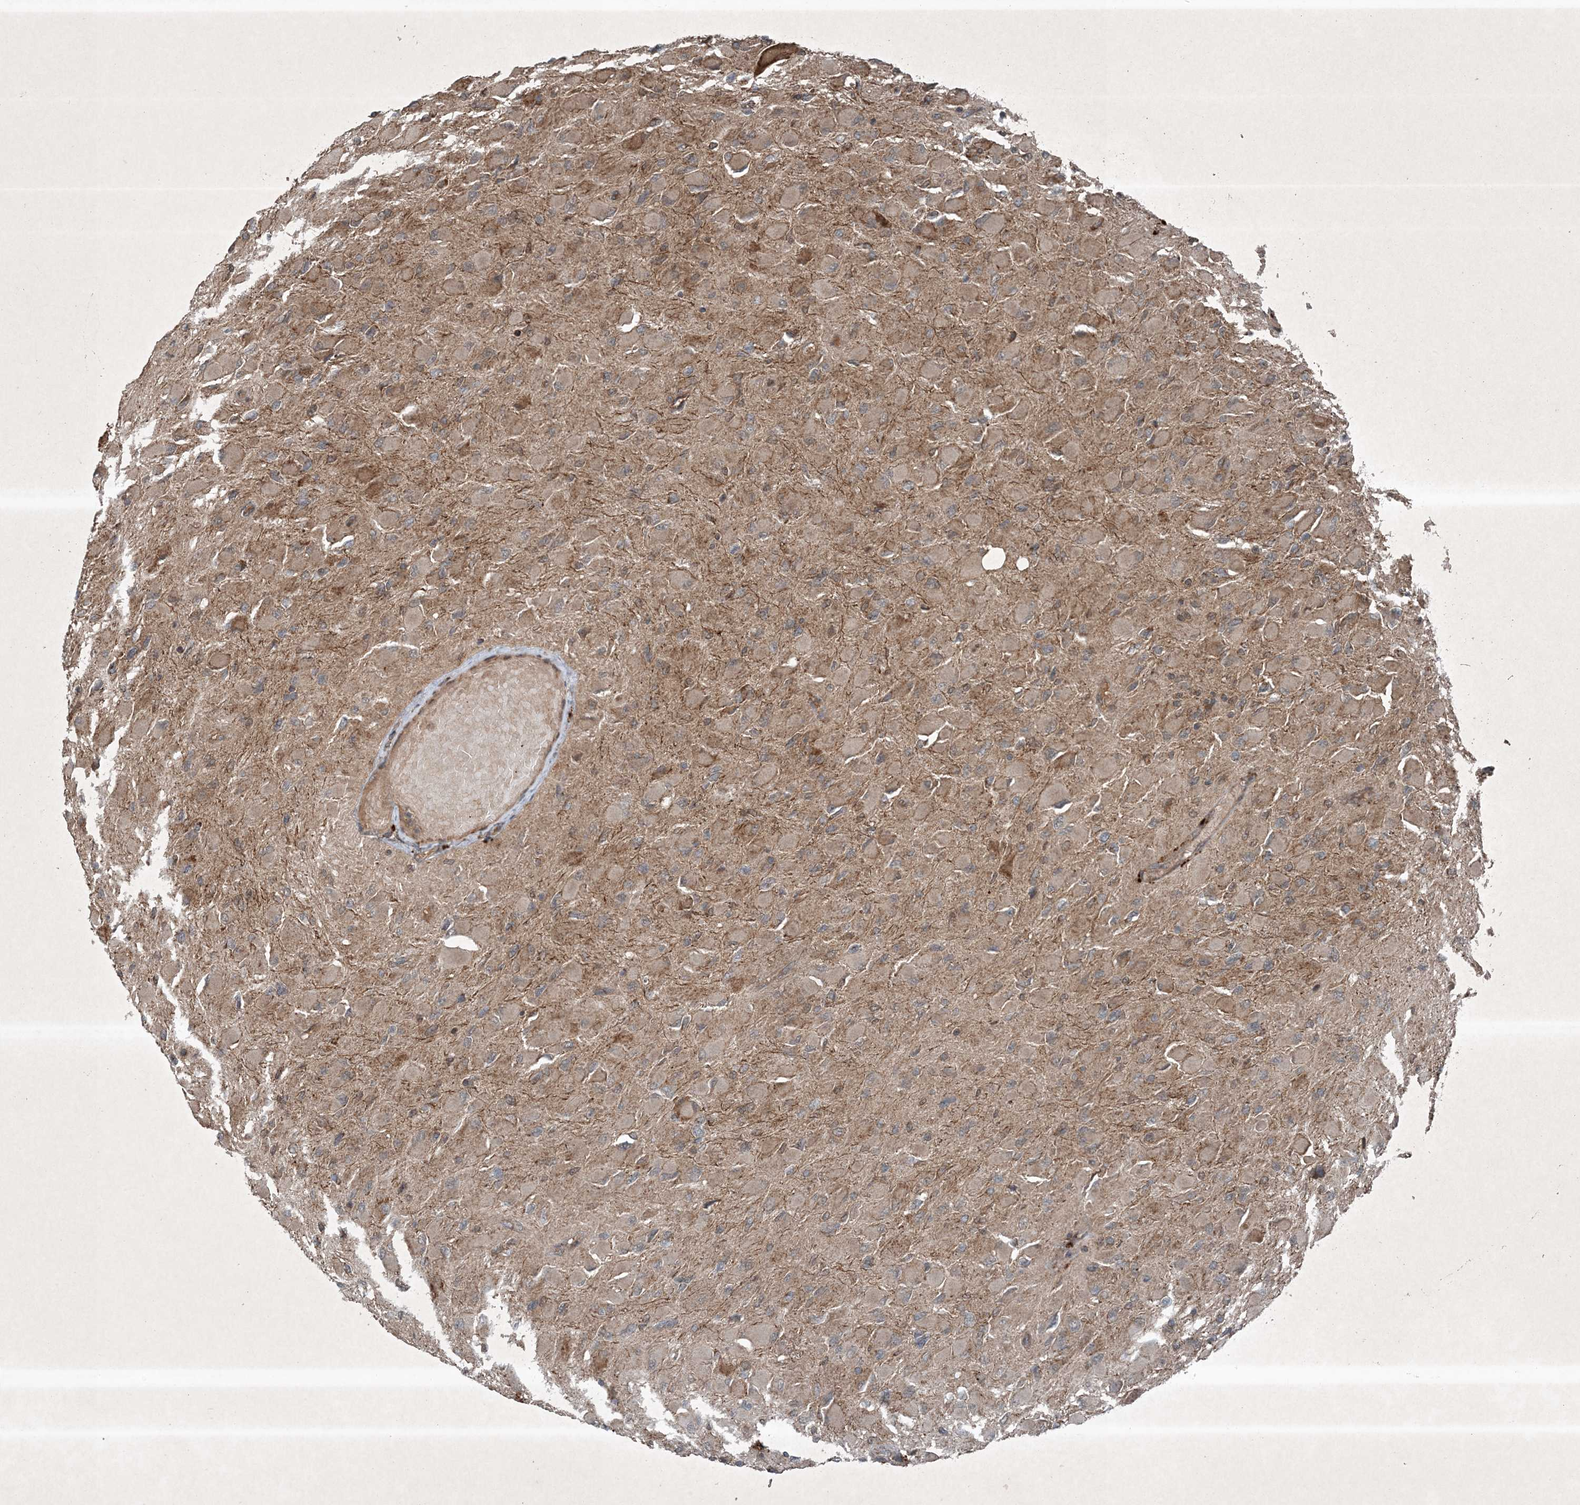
{"staining": {"intensity": "moderate", "quantity": ">75%", "location": "cytoplasmic/membranous"}, "tissue": "glioma", "cell_type": "Tumor cells", "image_type": "cancer", "snomed": [{"axis": "morphology", "description": "Glioma, malignant, High grade"}, {"axis": "topography", "description": "Cerebral cortex"}], "caption": "This is a histology image of immunohistochemistry staining of glioma, which shows moderate positivity in the cytoplasmic/membranous of tumor cells.", "gene": "GNG5", "patient": {"sex": "female", "age": 36}}